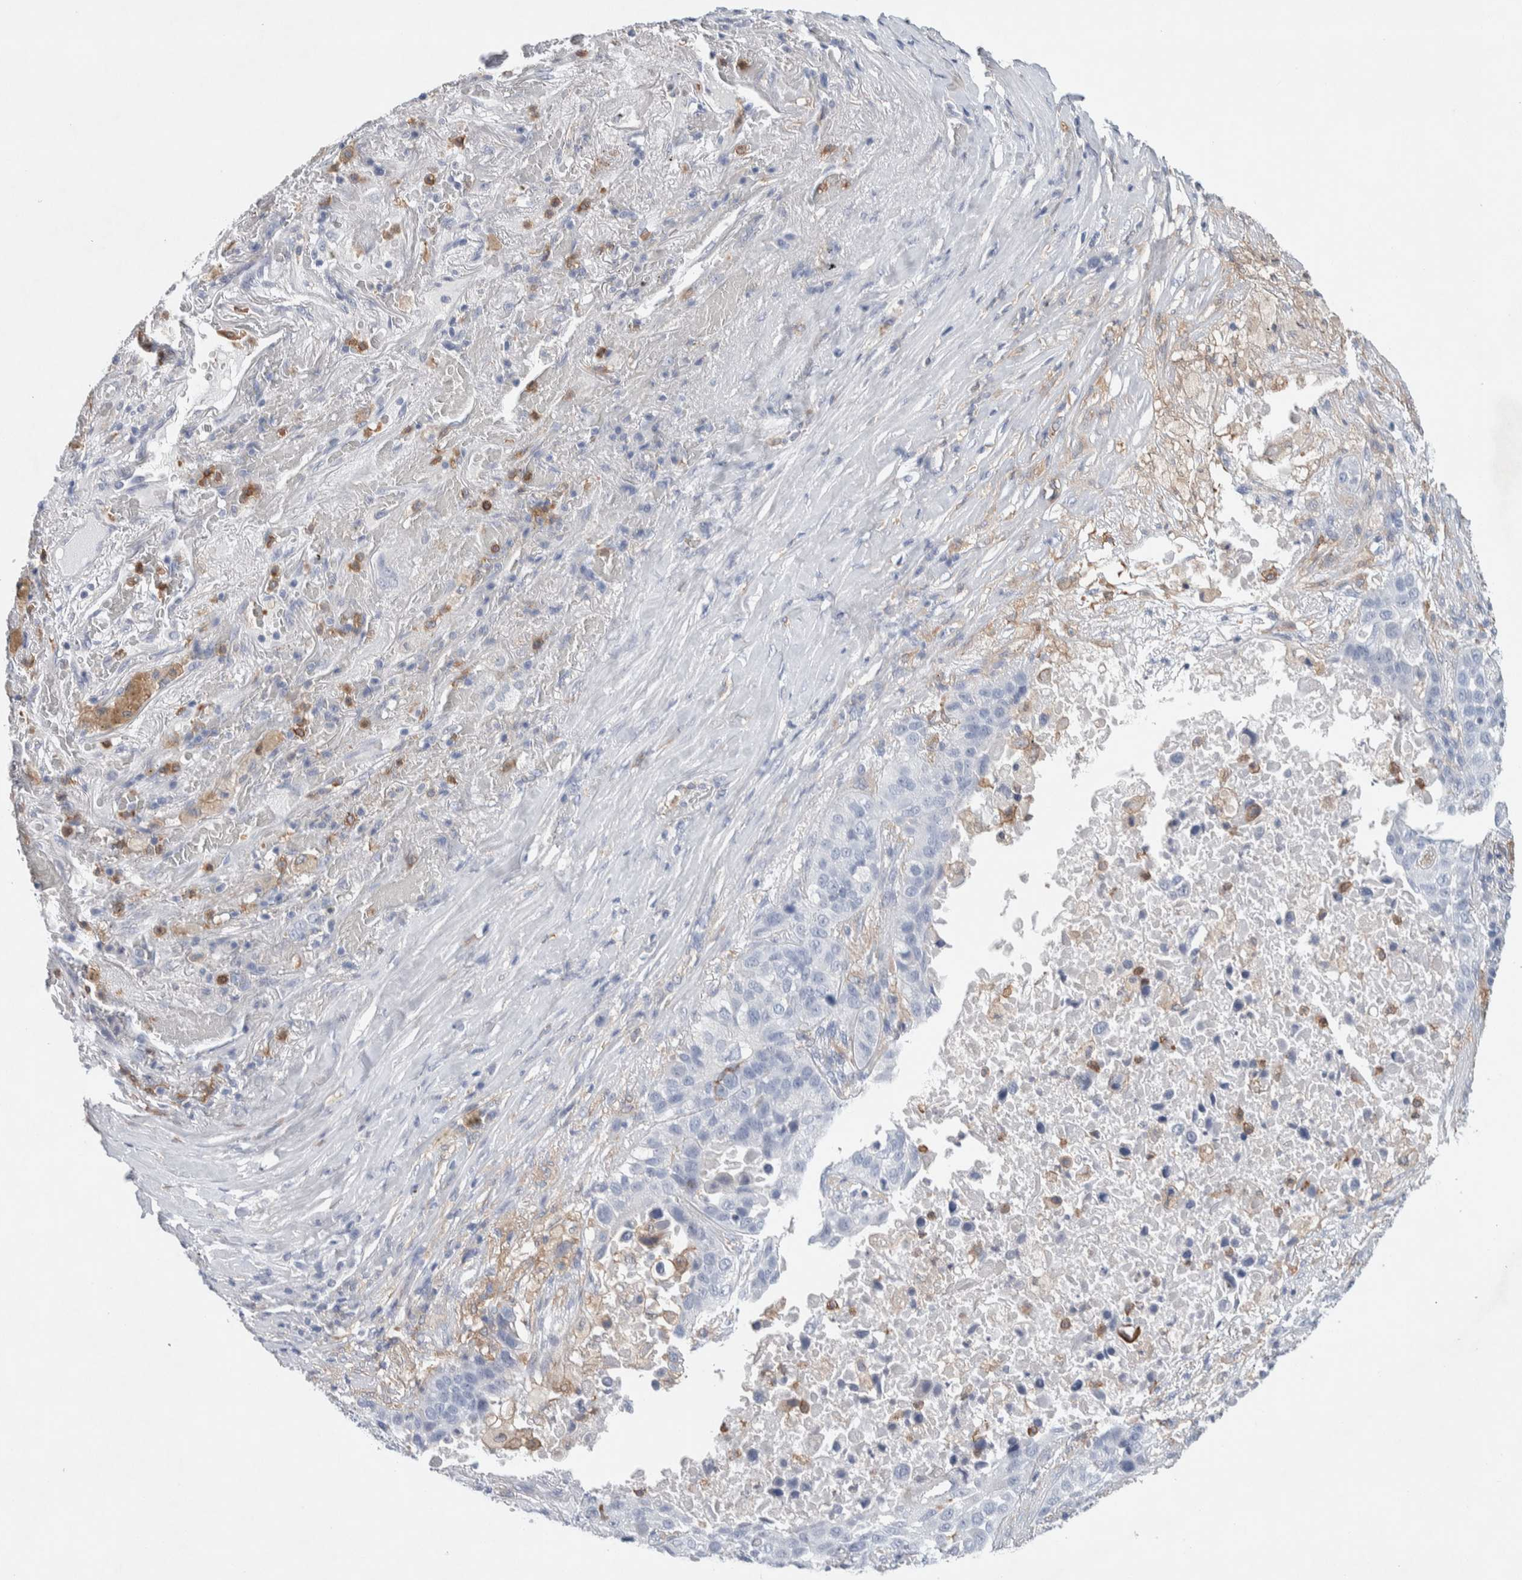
{"staining": {"intensity": "negative", "quantity": "none", "location": "none"}, "tissue": "lung cancer", "cell_type": "Tumor cells", "image_type": "cancer", "snomed": [{"axis": "morphology", "description": "Squamous cell carcinoma, NOS"}, {"axis": "topography", "description": "Lung"}], "caption": "The photomicrograph exhibits no staining of tumor cells in lung cancer. (Stains: DAB (3,3'-diaminobenzidine) immunohistochemistry (IHC) with hematoxylin counter stain, Microscopy: brightfield microscopy at high magnification).", "gene": "NCF2", "patient": {"sex": "male", "age": 57}}